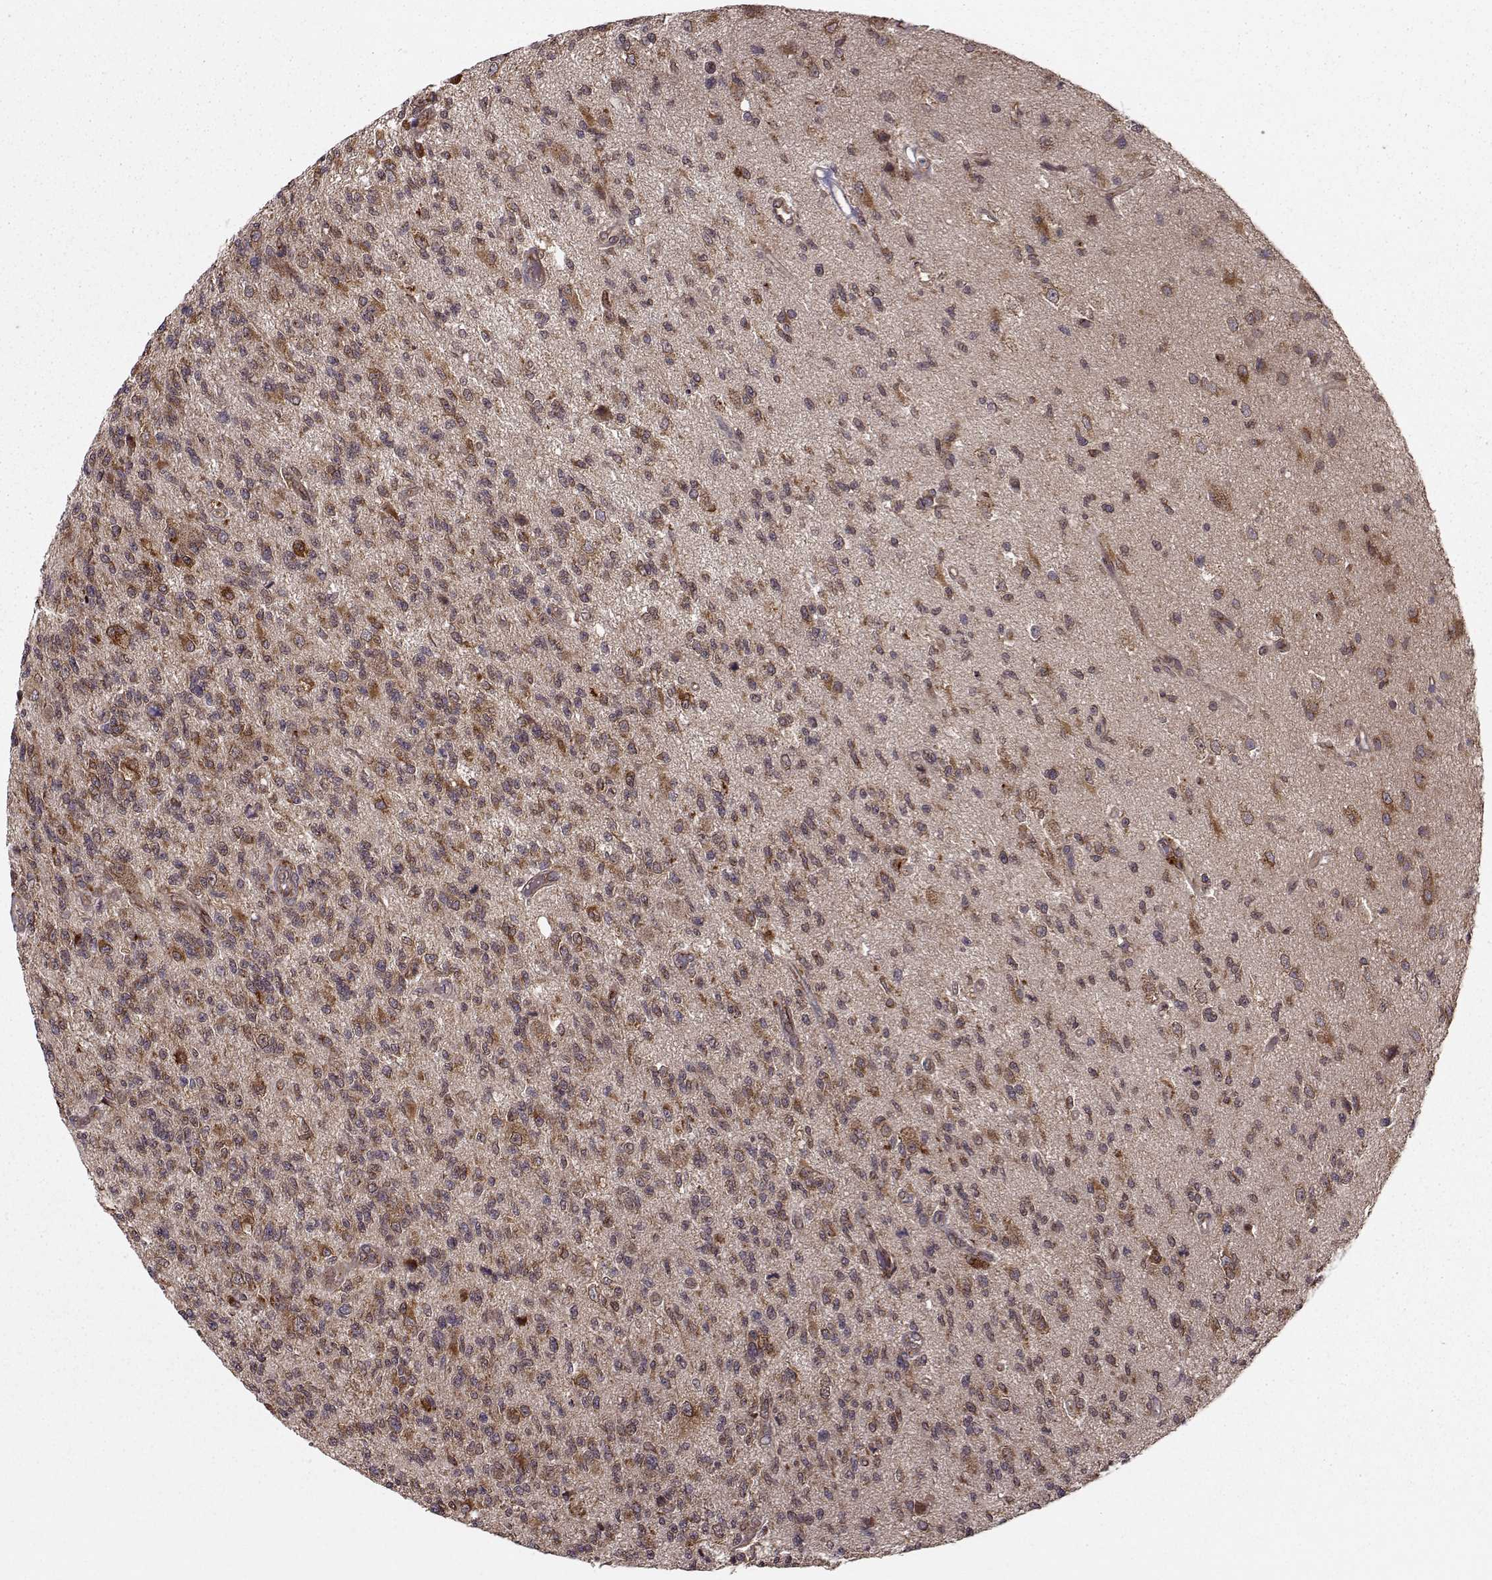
{"staining": {"intensity": "moderate", "quantity": ">75%", "location": "cytoplasmic/membranous"}, "tissue": "glioma", "cell_type": "Tumor cells", "image_type": "cancer", "snomed": [{"axis": "morphology", "description": "Glioma, malignant, High grade"}, {"axis": "topography", "description": "Brain"}], "caption": "Immunohistochemical staining of malignant high-grade glioma demonstrates moderate cytoplasmic/membranous protein staining in approximately >75% of tumor cells.", "gene": "YIPF5", "patient": {"sex": "male", "age": 56}}